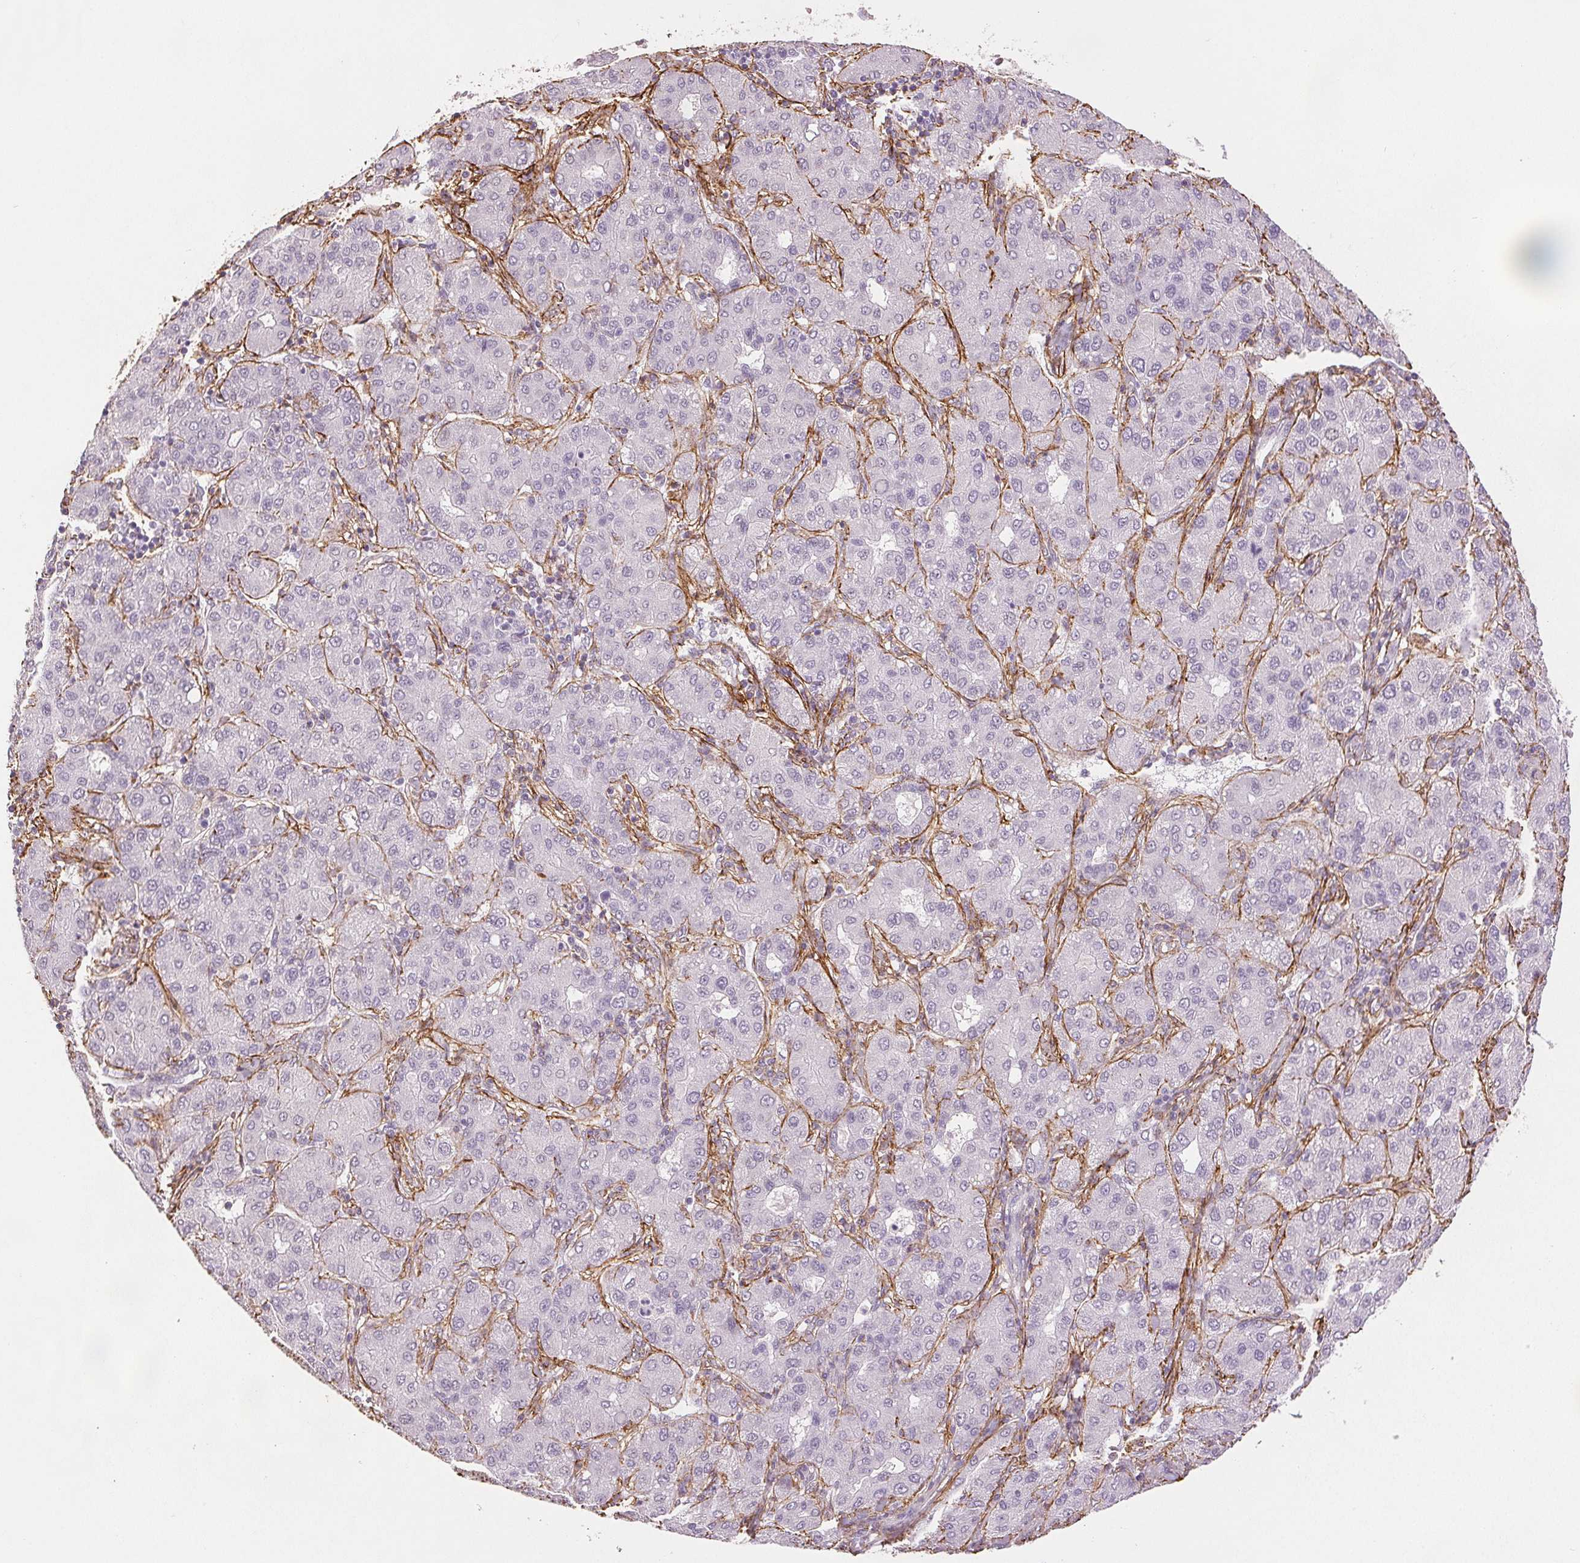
{"staining": {"intensity": "negative", "quantity": "none", "location": "none"}, "tissue": "liver cancer", "cell_type": "Tumor cells", "image_type": "cancer", "snomed": [{"axis": "morphology", "description": "Carcinoma, Hepatocellular, NOS"}, {"axis": "topography", "description": "Liver"}], "caption": "An immunohistochemistry photomicrograph of liver cancer (hepatocellular carcinoma) is shown. There is no staining in tumor cells of liver cancer (hepatocellular carcinoma).", "gene": "FBN1", "patient": {"sex": "male", "age": 65}}